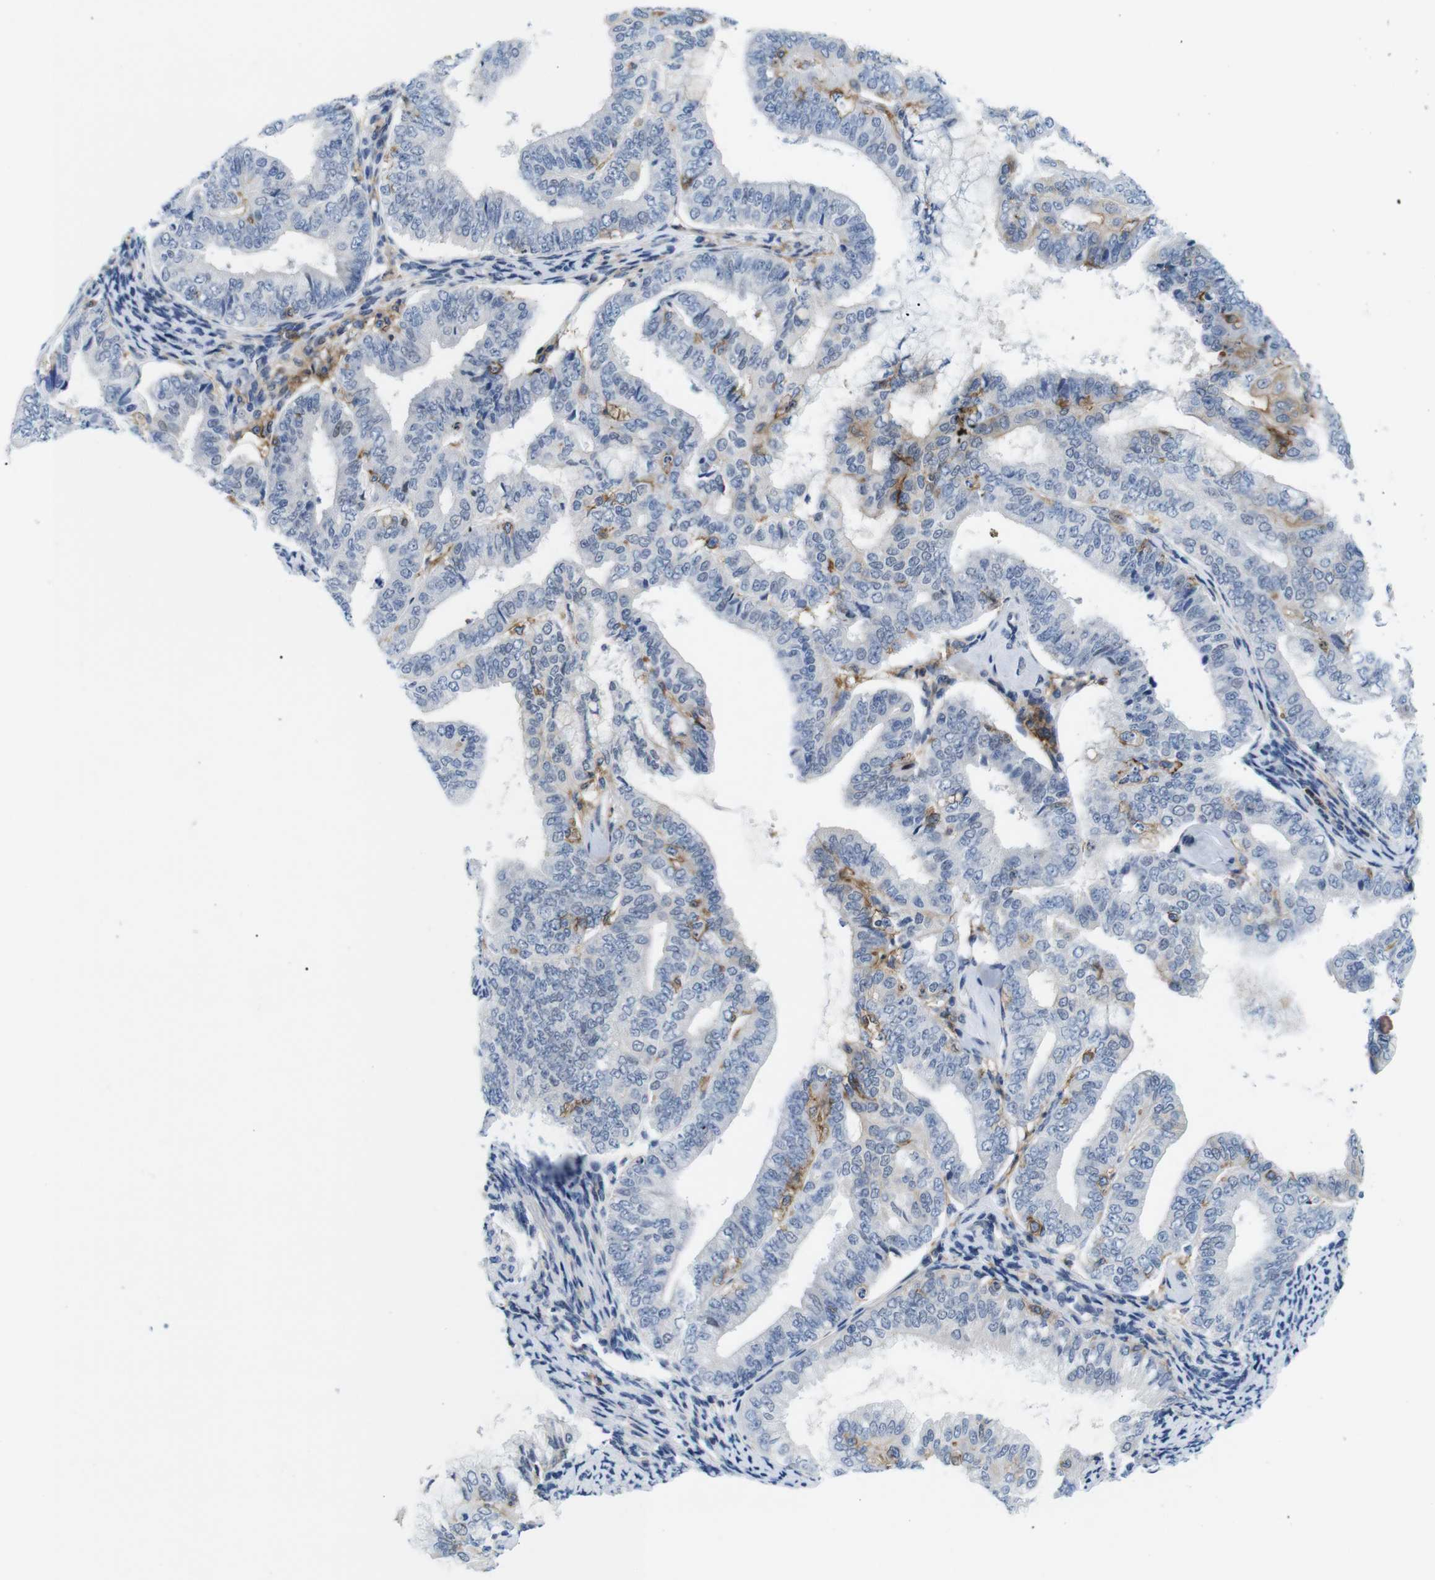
{"staining": {"intensity": "negative", "quantity": "none", "location": "none"}, "tissue": "endometrial cancer", "cell_type": "Tumor cells", "image_type": "cancer", "snomed": [{"axis": "morphology", "description": "Adenocarcinoma, NOS"}, {"axis": "topography", "description": "Endometrium"}], "caption": "Tumor cells show no significant positivity in endometrial cancer.", "gene": "CD300C", "patient": {"sex": "female", "age": 63}}